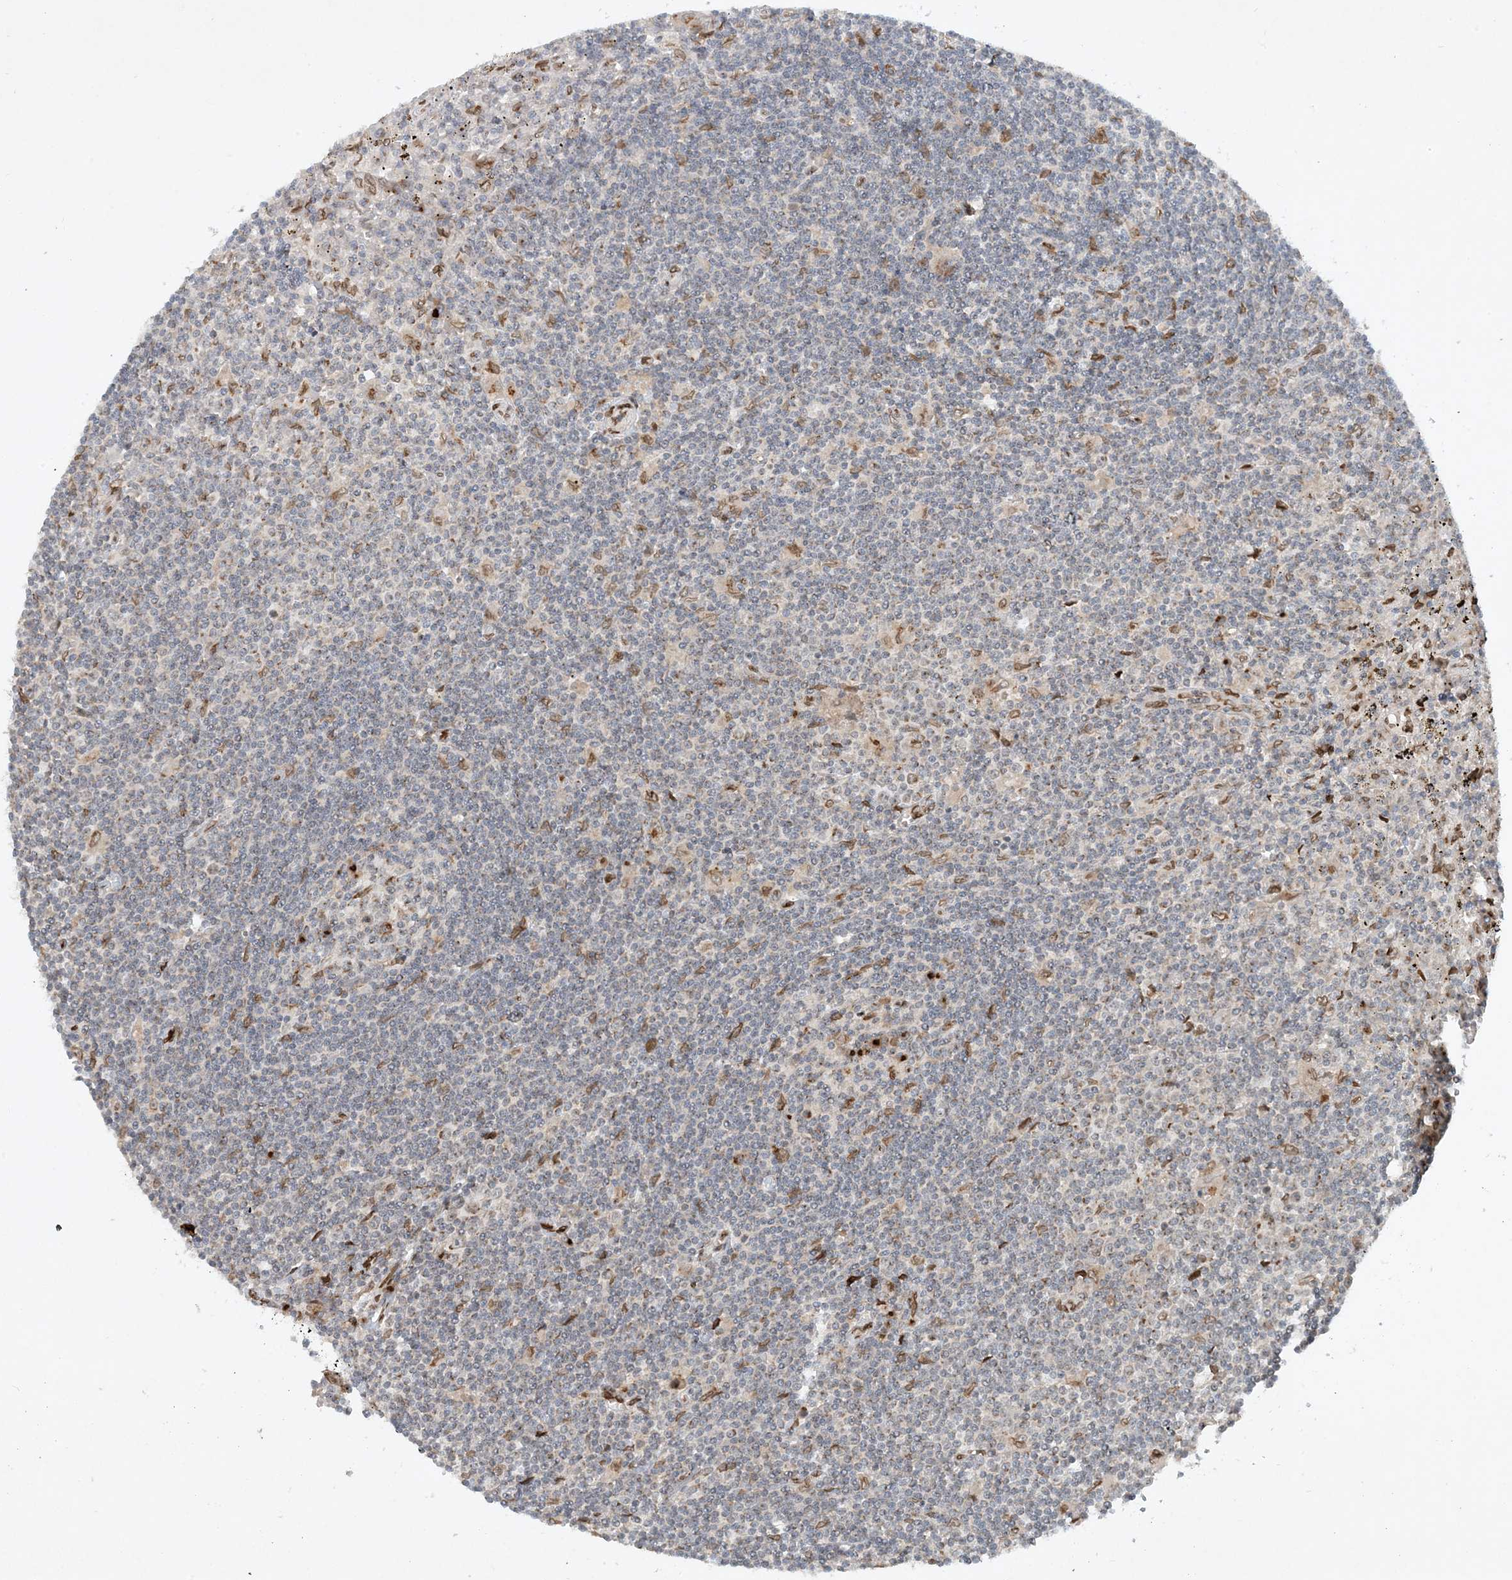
{"staining": {"intensity": "negative", "quantity": "none", "location": "none"}, "tissue": "lymphoma", "cell_type": "Tumor cells", "image_type": "cancer", "snomed": [{"axis": "morphology", "description": "Malignant lymphoma, non-Hodgkin's type, Low grade"}, {"axis": "topography", "description": "Spleen"}], "caption": "Immunohistochemistry image of neoplastic tissue: human malignant lymphoma, non-Hodgkin's type (low-grade) stained with DAB demonstrates no significant protein expression in tumor cells.", "gene": "SLC35A2", "patient": {"sex": "male", "age": 76}}